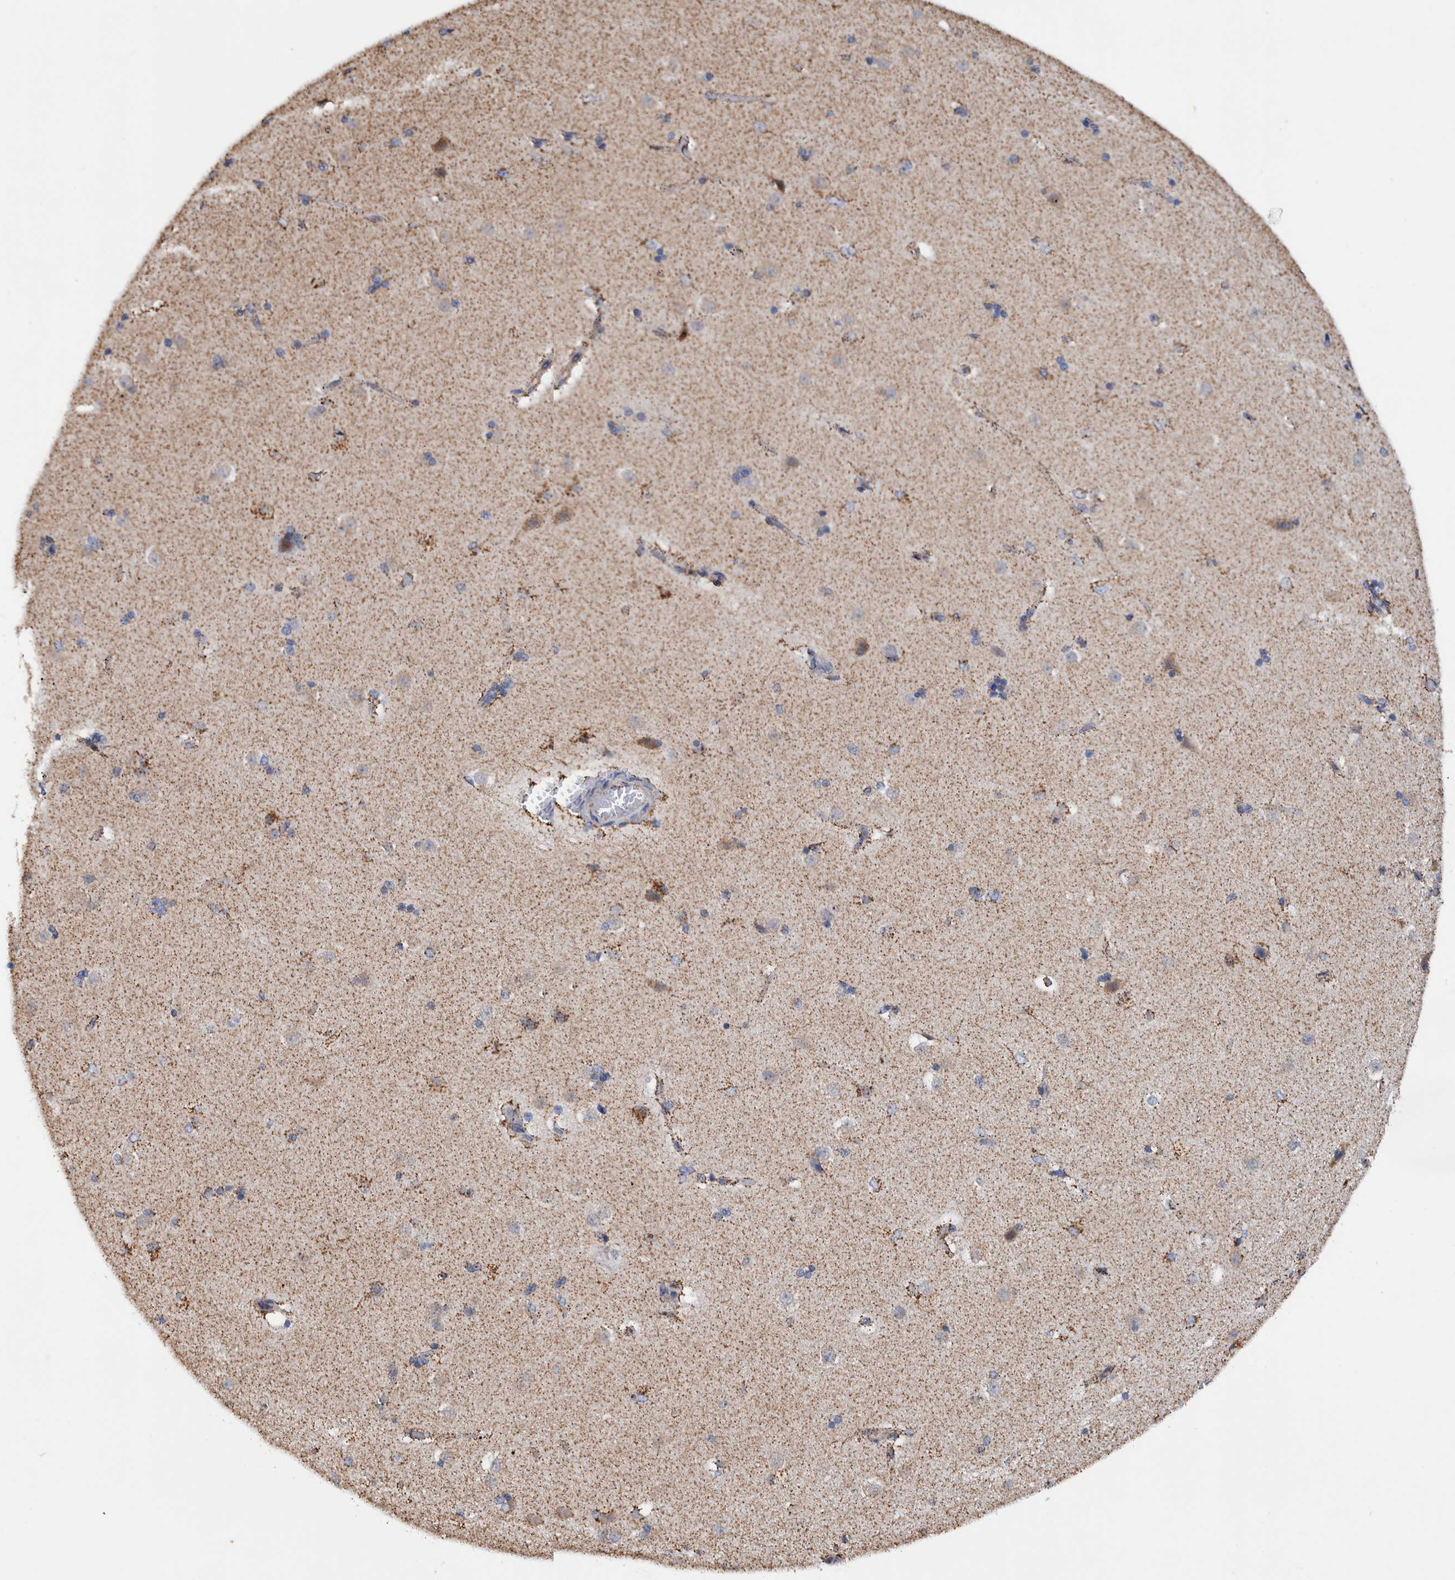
{"staining": {"intensity": "moderate", "quantity": "<25%", "location": "cytoplasmic/membranous"}, "tissue": "caudate", "cell_type": "Glial cells", "image_type": "normal", "snomed": [{"axis": "morphology", "description": "Normal tissue, NOS"}, {"axis": "topography", "description": "Lateral ventricle wall"}], "caption": "Immunohistochemical staining of unremarkable caudate displays low levels of moderate cytoplasmic/membranous staining in about <25% of glial cells. The staining is performed using DAB brown chromogen to label protein expression. The nuclei are counter-stained blue using hematoxylin.", "gene": "DECR1", "patient": {"sex": "female", "age": 19}}